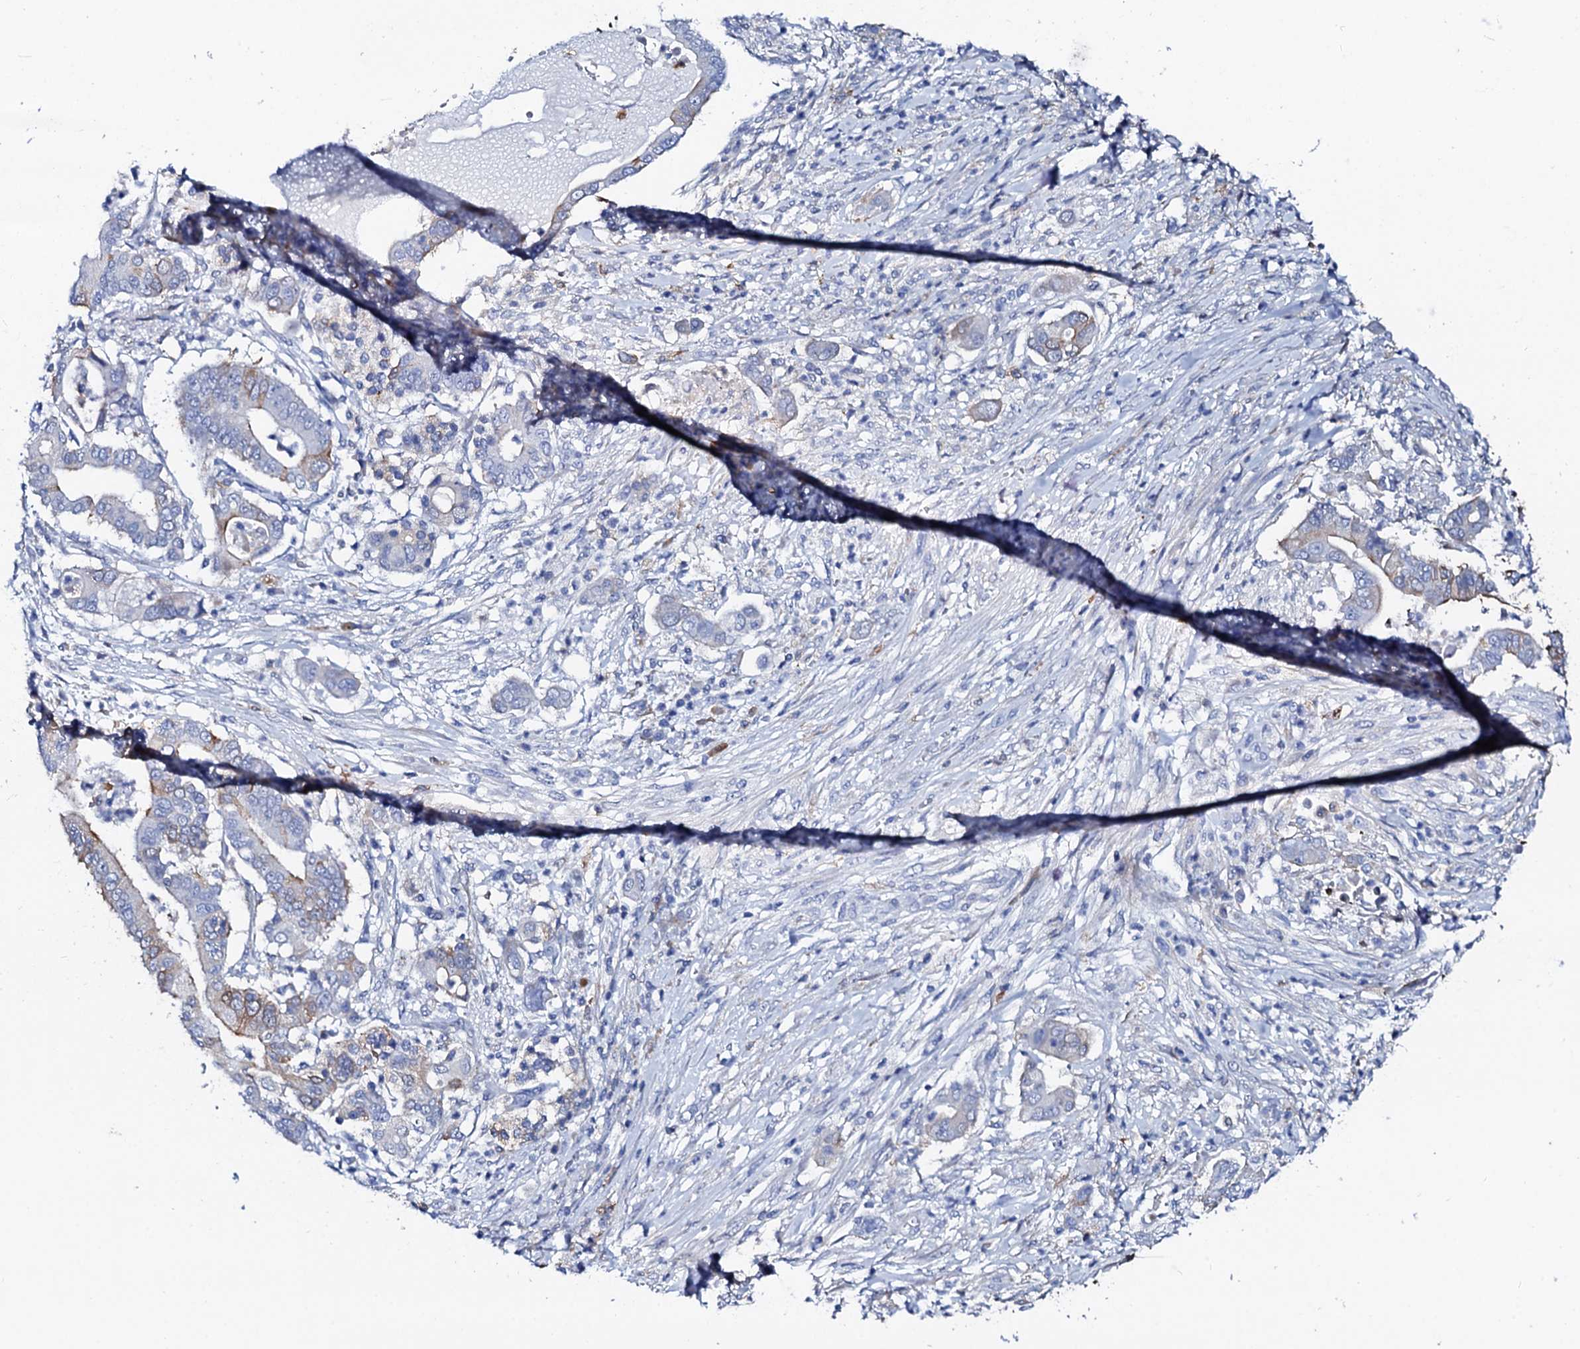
{"staining": {"intensity": "weak", "quantity": "<25%", "location": "cytoplasmic/membranous"}, "tissue": "pancreatic cancer", "cell_type": "Tumor cells", "image_type": "cancer", "snomed": [{"axis": "morphology", "description": "Adenocarcinoma, NOS"}, {"axis": "topography", "description": "Pancreas"}], "caption": "Adenocarcinoma (pancreatic) stained for a protein using immunohistochemistry (IHC) reveals no staining tumor cells.", "gene": "GLB1L3", "patient": {"sex": "male", "age": 68}}